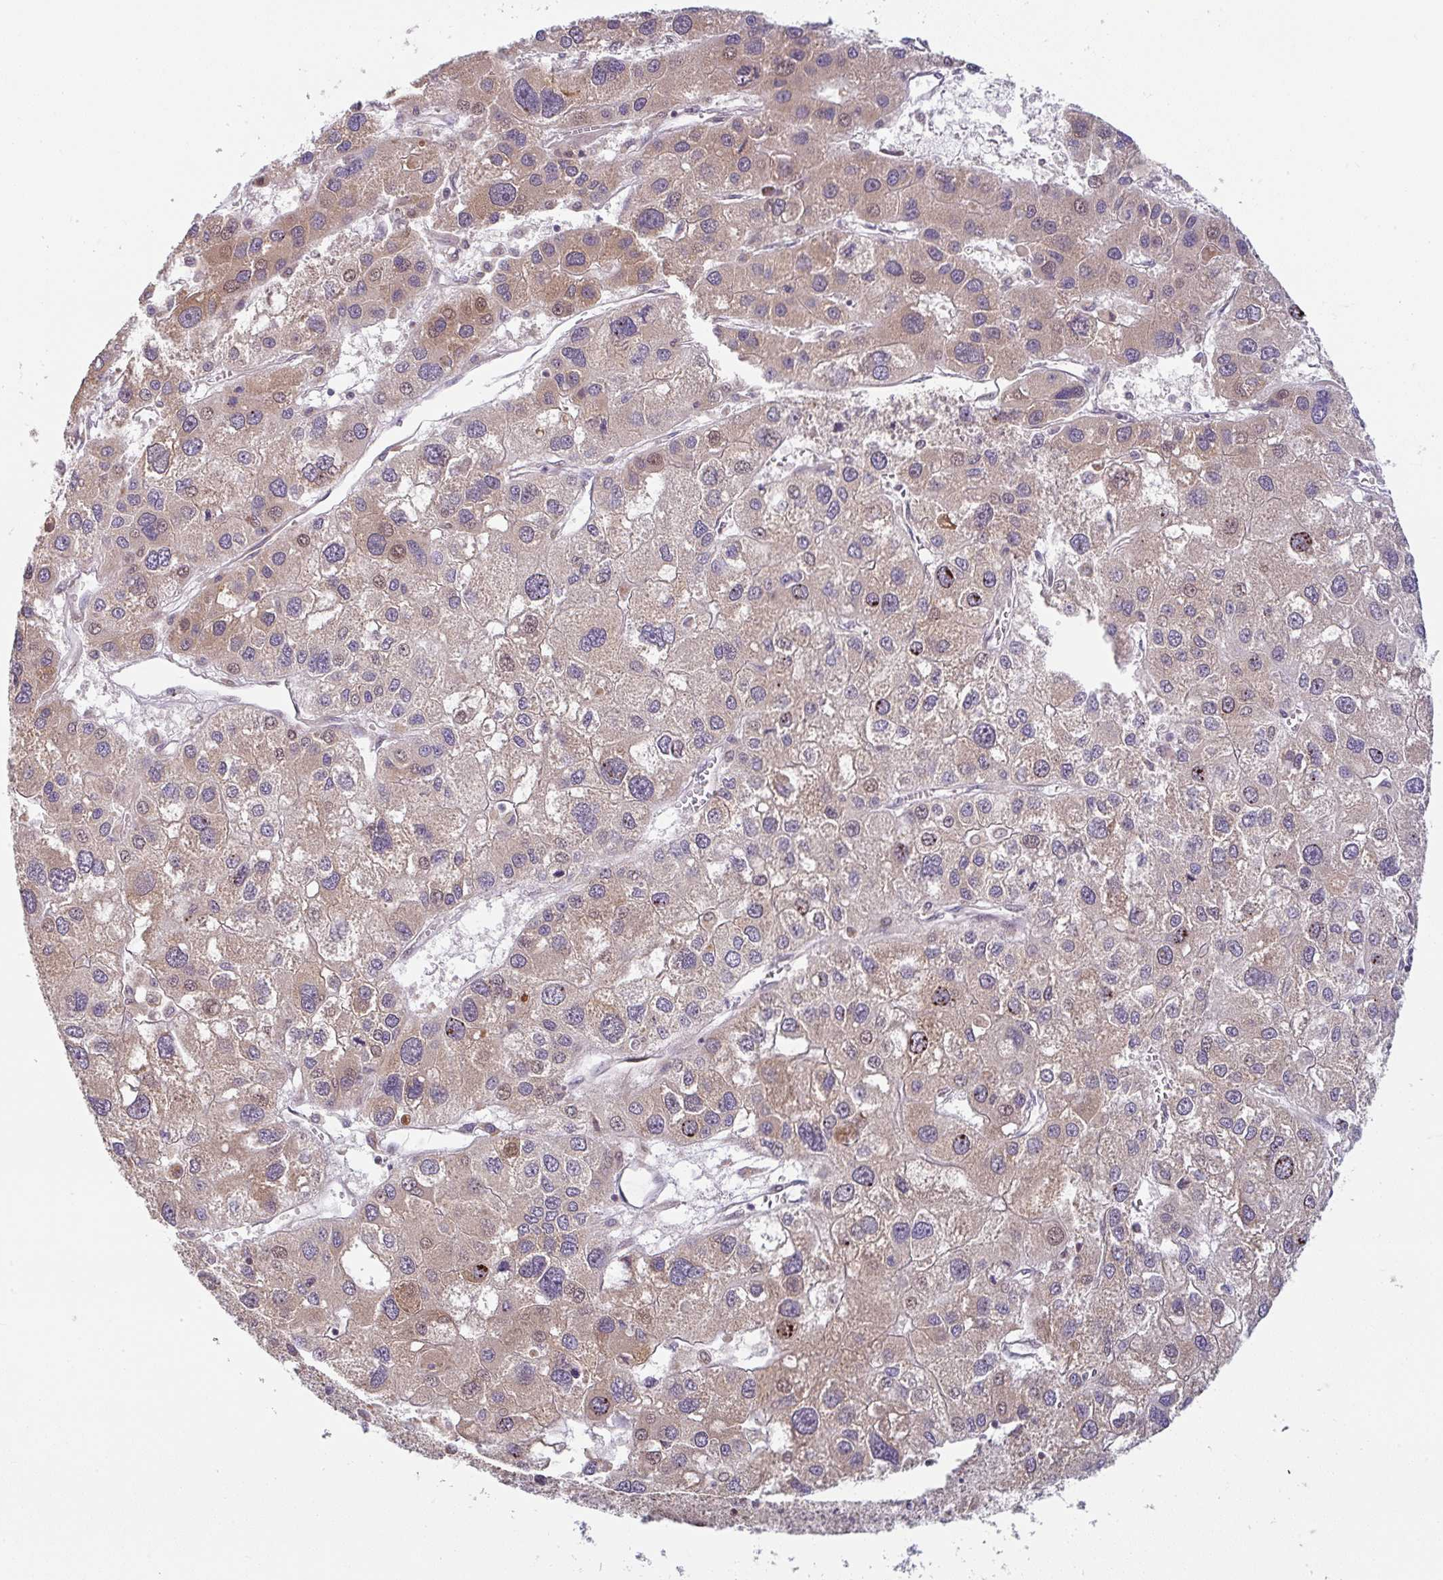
{"staining": {"intensity": "moderate", "quantity": "25%-75%", "location": "cytoplasmic/membranous,nuclear"}, "tissue": "liver cancer", "cell_type": "Tumor cells", "image_type": "cancer", "snomed": [{"axis": "morphology", "description": "Carcinoma, Hepatocellular, NOS"}, {"axis": "topography", "description": "Liver"}], "caption": "This photomicrograph shows immunohistochemistry (IHC) staining of hepatocellular carcinoma (liver), with medium moderate cytoplasmic/membranous and nuclear expression in about 25%-75% of tumor cells.", "gene": "MOB1A", "patient": {"sex": "male", "age": 73}}